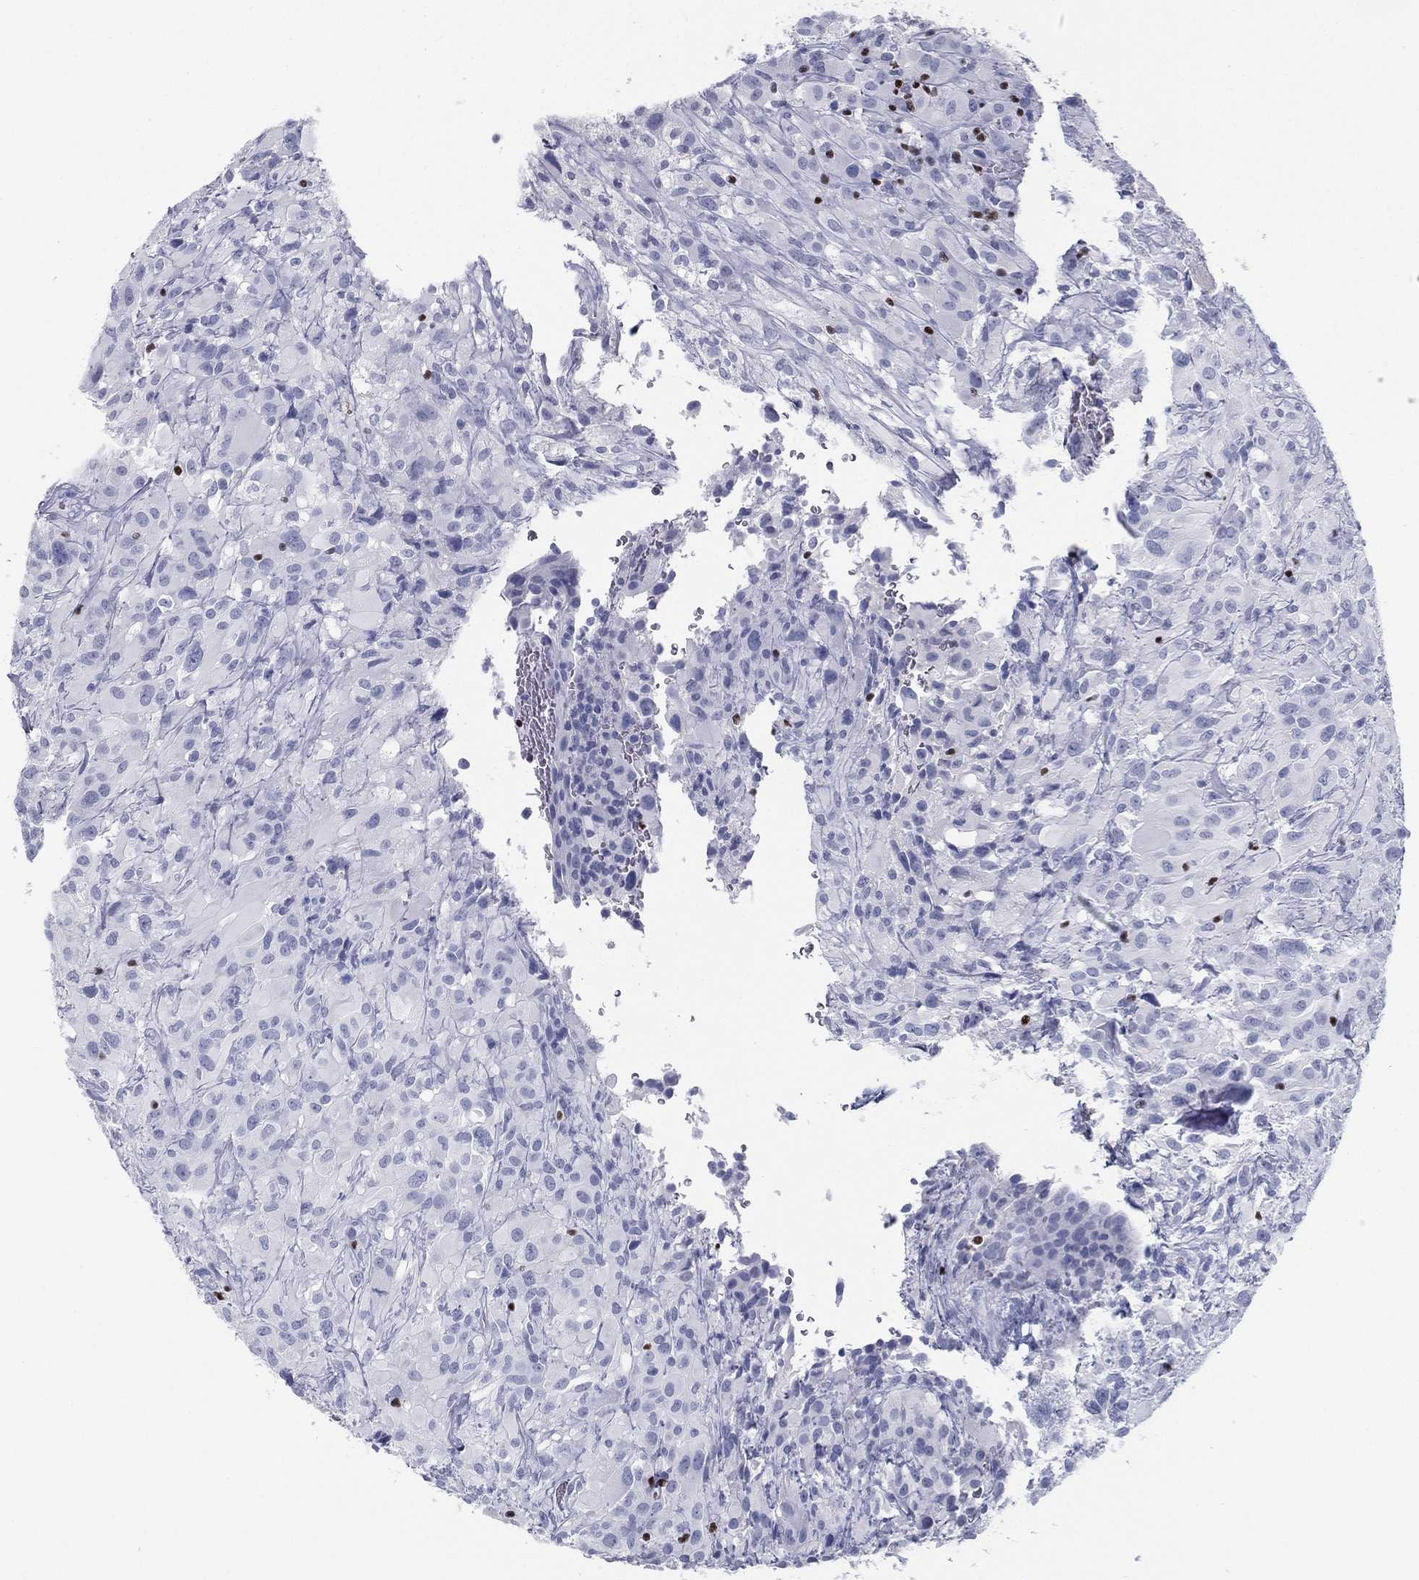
{"staining": {"intensity": "negative", "quantity": "none", "location": "none"}, "tissue": "glioma", "cell_type": "Tumor cells", "image_type": "cancer", "snomed": [{"axis": "morphology", "description": "Glioma, malignant, High grade"}, {"axis": "topography", "description": "Cerebral cortex"}], "caption": "Image shows no protein staining in tumor cells of glioma tissue.", "gene": "PYHIN1", "patient": {"sex": "male", "age": 35}}